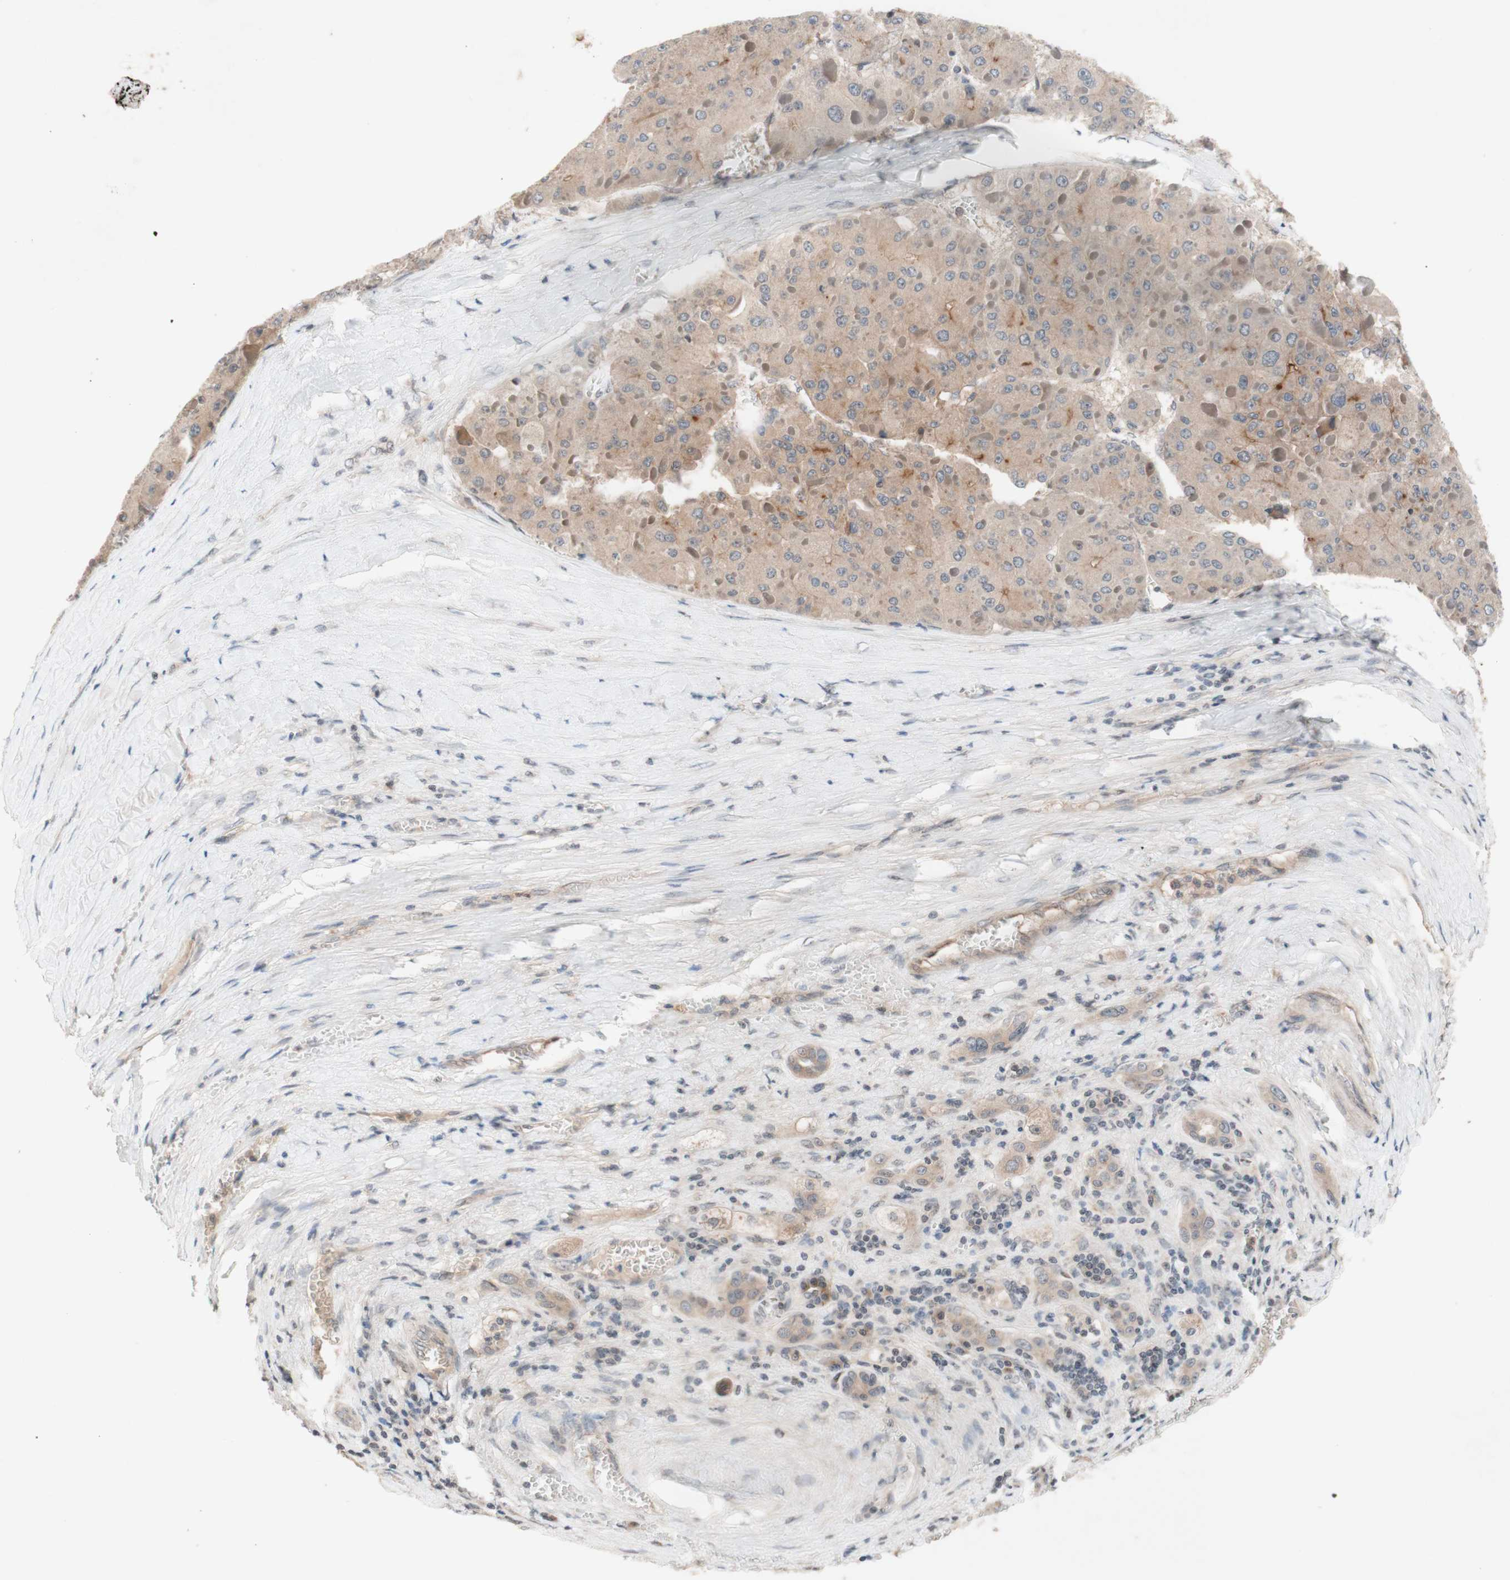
{"staining": {"intensity": "weak", "quantity": ">75%", "location": "cytoplasmic/membranous"}, "tissue": "liver cancer", "cell_type": "Tumor cells", "image_type": "cancer", "snomed": [{"axis": "morphology", "description": "Carcinoma, Hepatocellular, NOS"}, {"axis": "topography", "description": "Liver"}], "caption": "The micrograph reveals a brown stain indicating the presence of a protein in the cytoplasmic/membranous of tumor cells in liver cancer.", "gene": "CD55", "patient": {"sex": "female", "age": 73}}